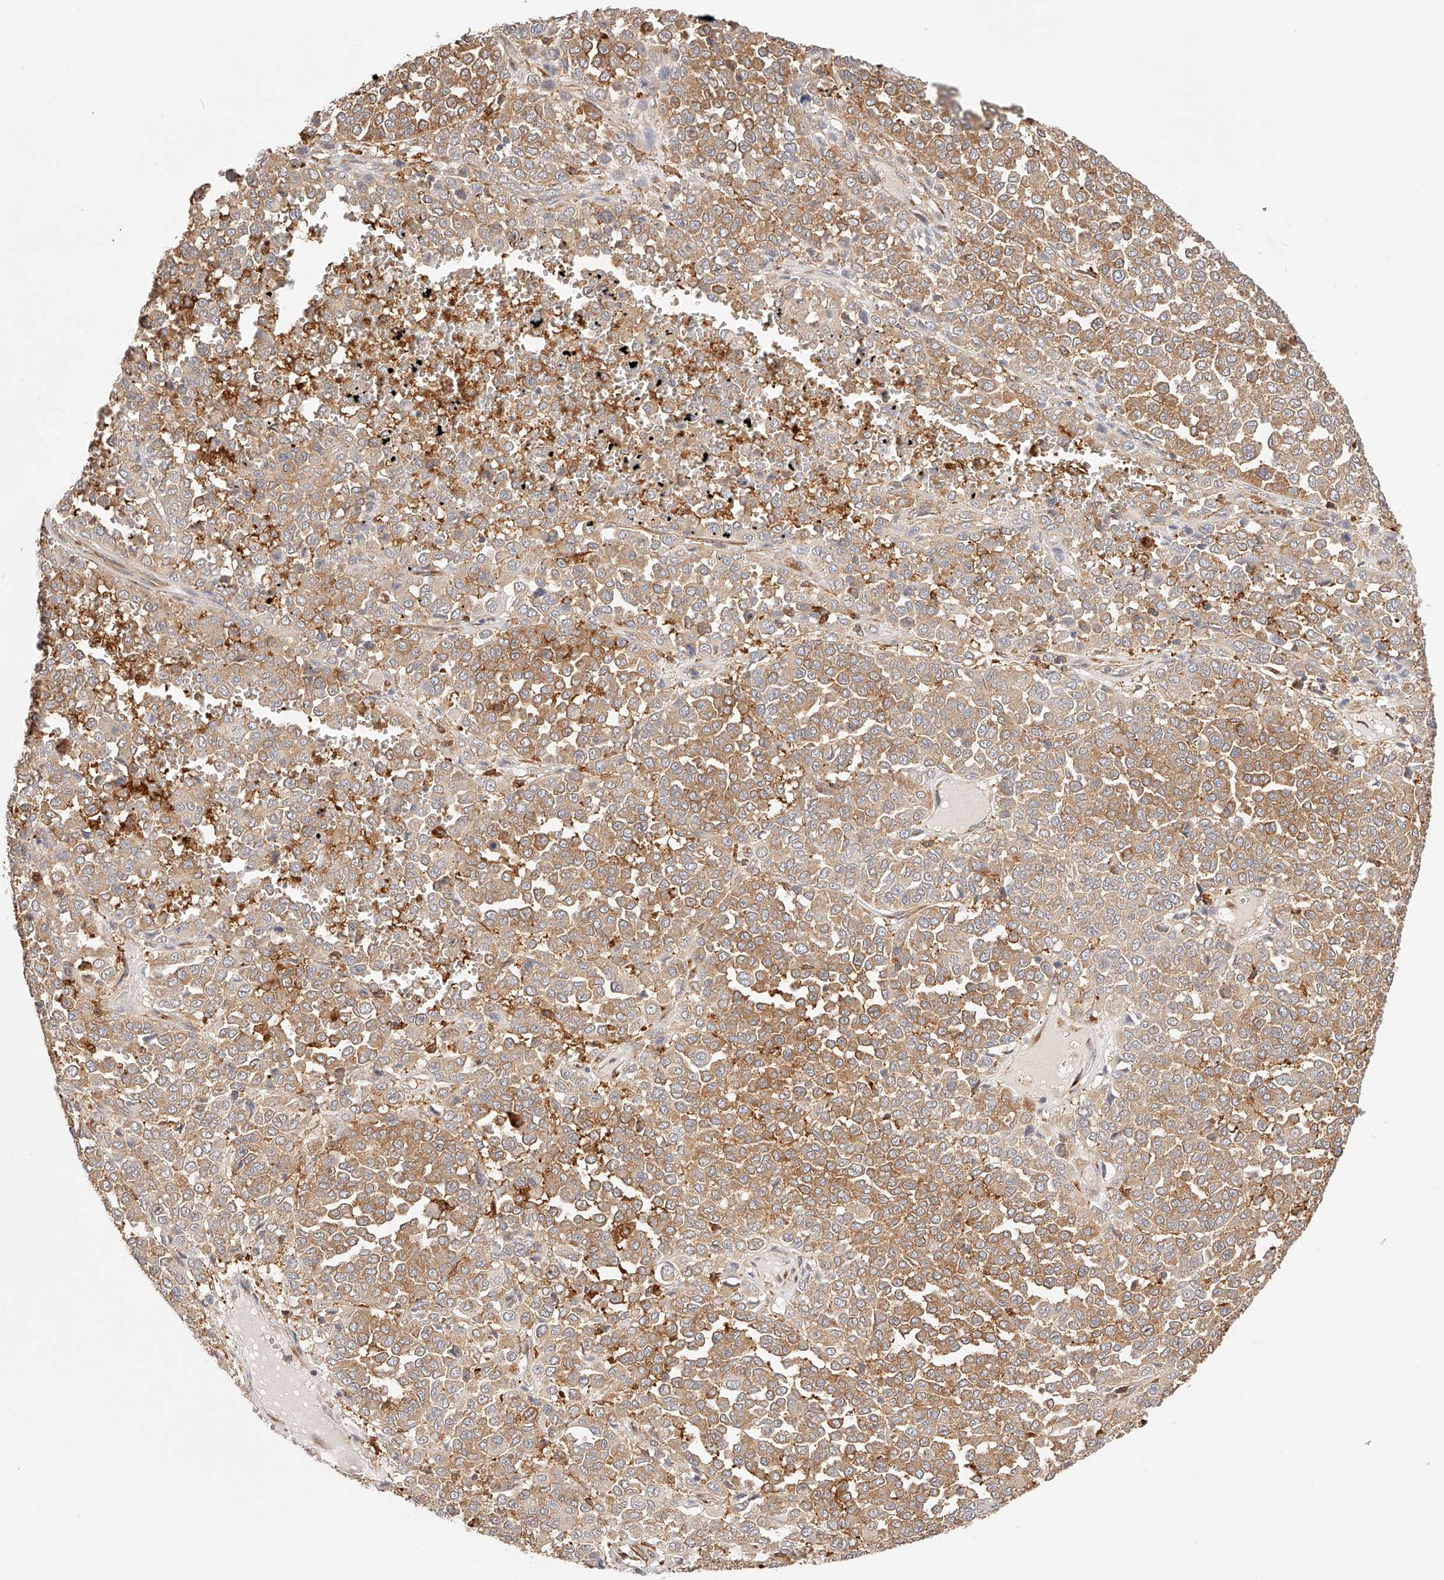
{"staining": {"intensity": "moderate", "quantity": ">75%", "location": "cytoplasmic/membranous"}, "tissue": "melanoma", "cell_type": "Tumor cells", "image_type": "cancer", "snomed": [{"axis": "morphology", "description": "Malignant melanoma, Metastatic site"}, {"axis": "topography", "description": "Pancreas"}], "caption": "An image of melanoma stained for a protein reveals moderate cytoplasmic/membranous brown staining in tumor cells. The staining is performed using DAB (3,3'-diaminobenzidine) brown chromogen to label protein expression. The nuclei are counter-stained blue using hematoxylin.", "gene": "SYNC", "patient": {"sex": "female", "age": 30}}